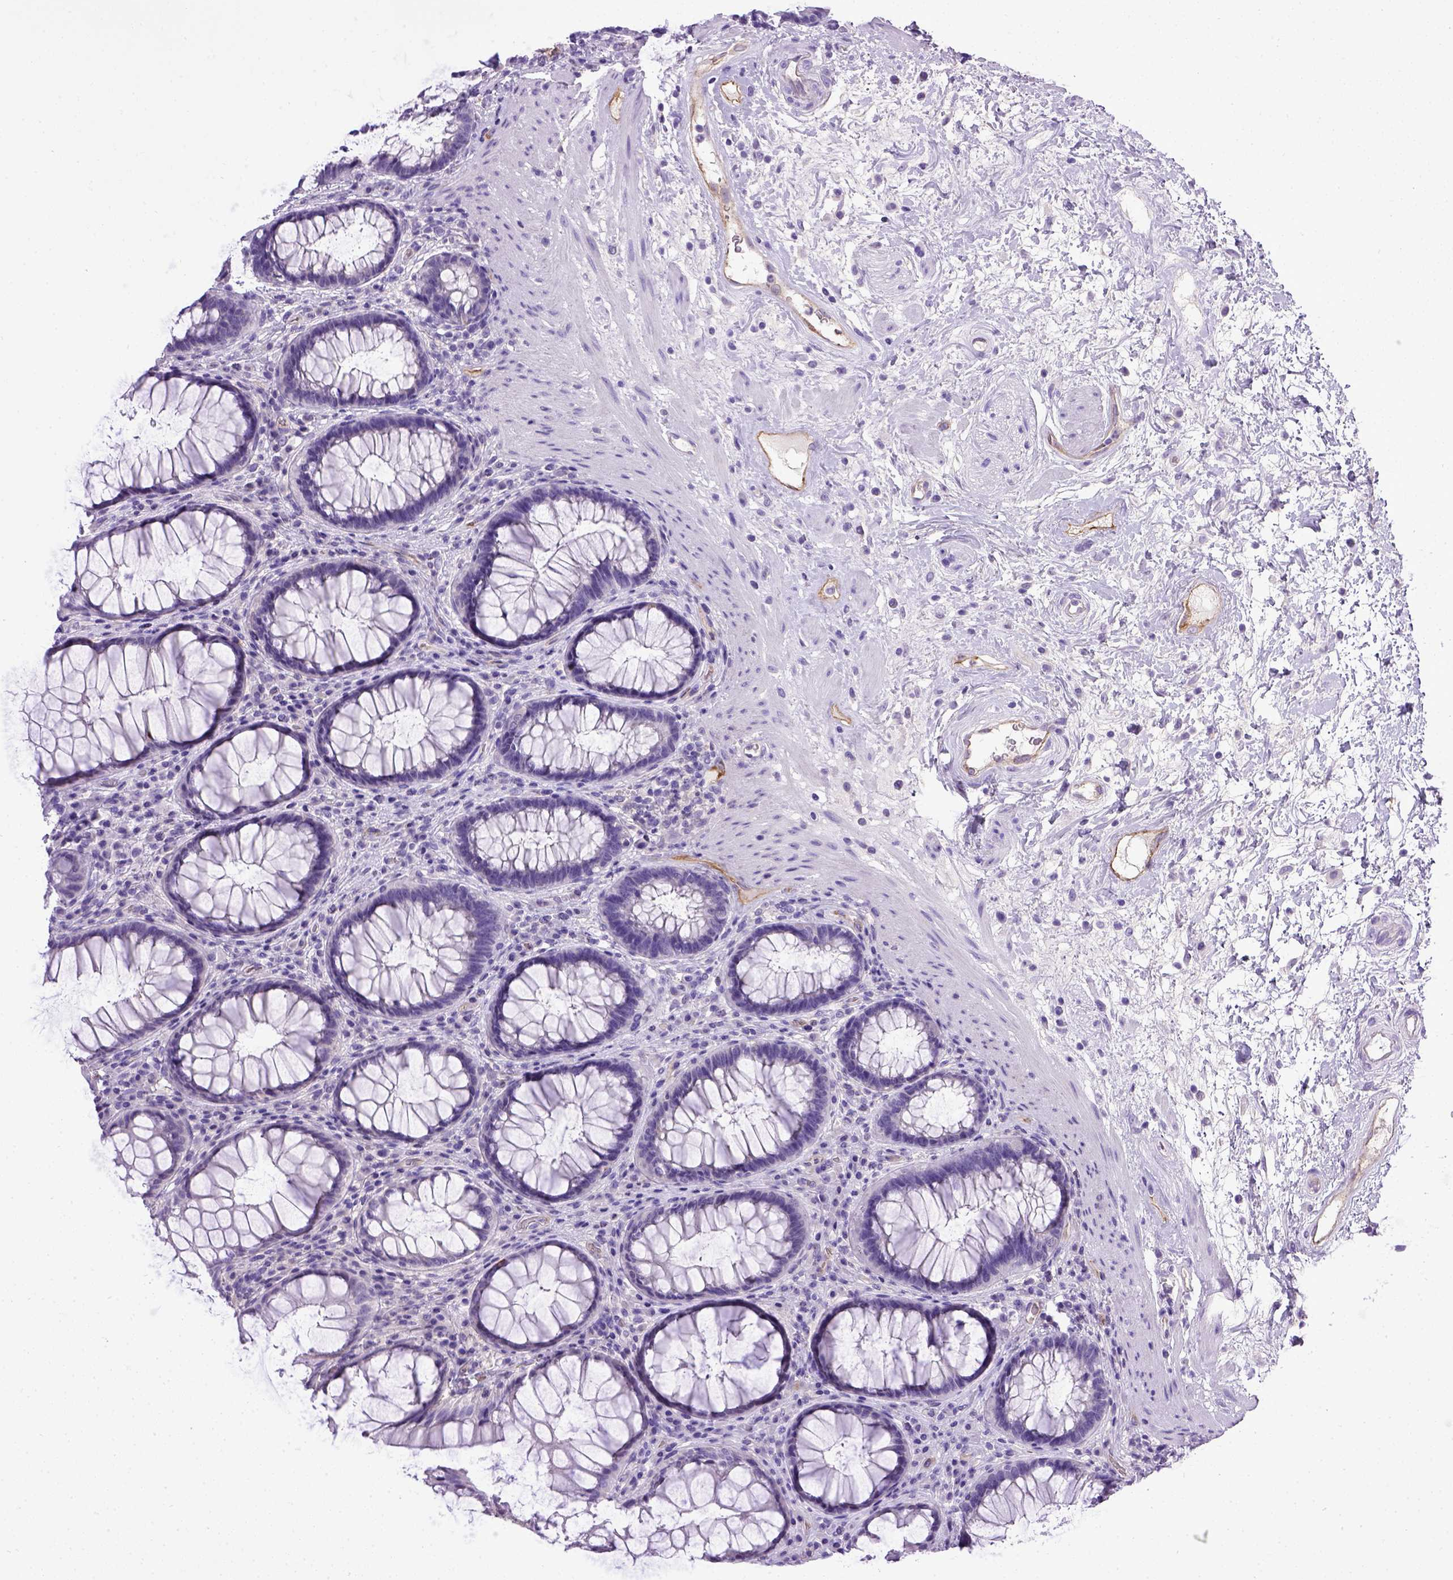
{"staining": {"intensity": "negative", "quantity": "none", "location": "none"}, "tissue": "rectum", "cell_type": "Glandular cells", "image_type": "normal", "snomed": [{"axis": "morphology", "description": "Normal tissue, NOS"}, {"axis": "topography", "description": "Rectum"}], "caption": "Protein analysis of benign rectum shows no significant expression in glandular cells. (Brightfield microscopy of DAB immunohistochemistry at high magnification).", "gene": "ENG", "patient": {"sex": "male", "age": 72}}